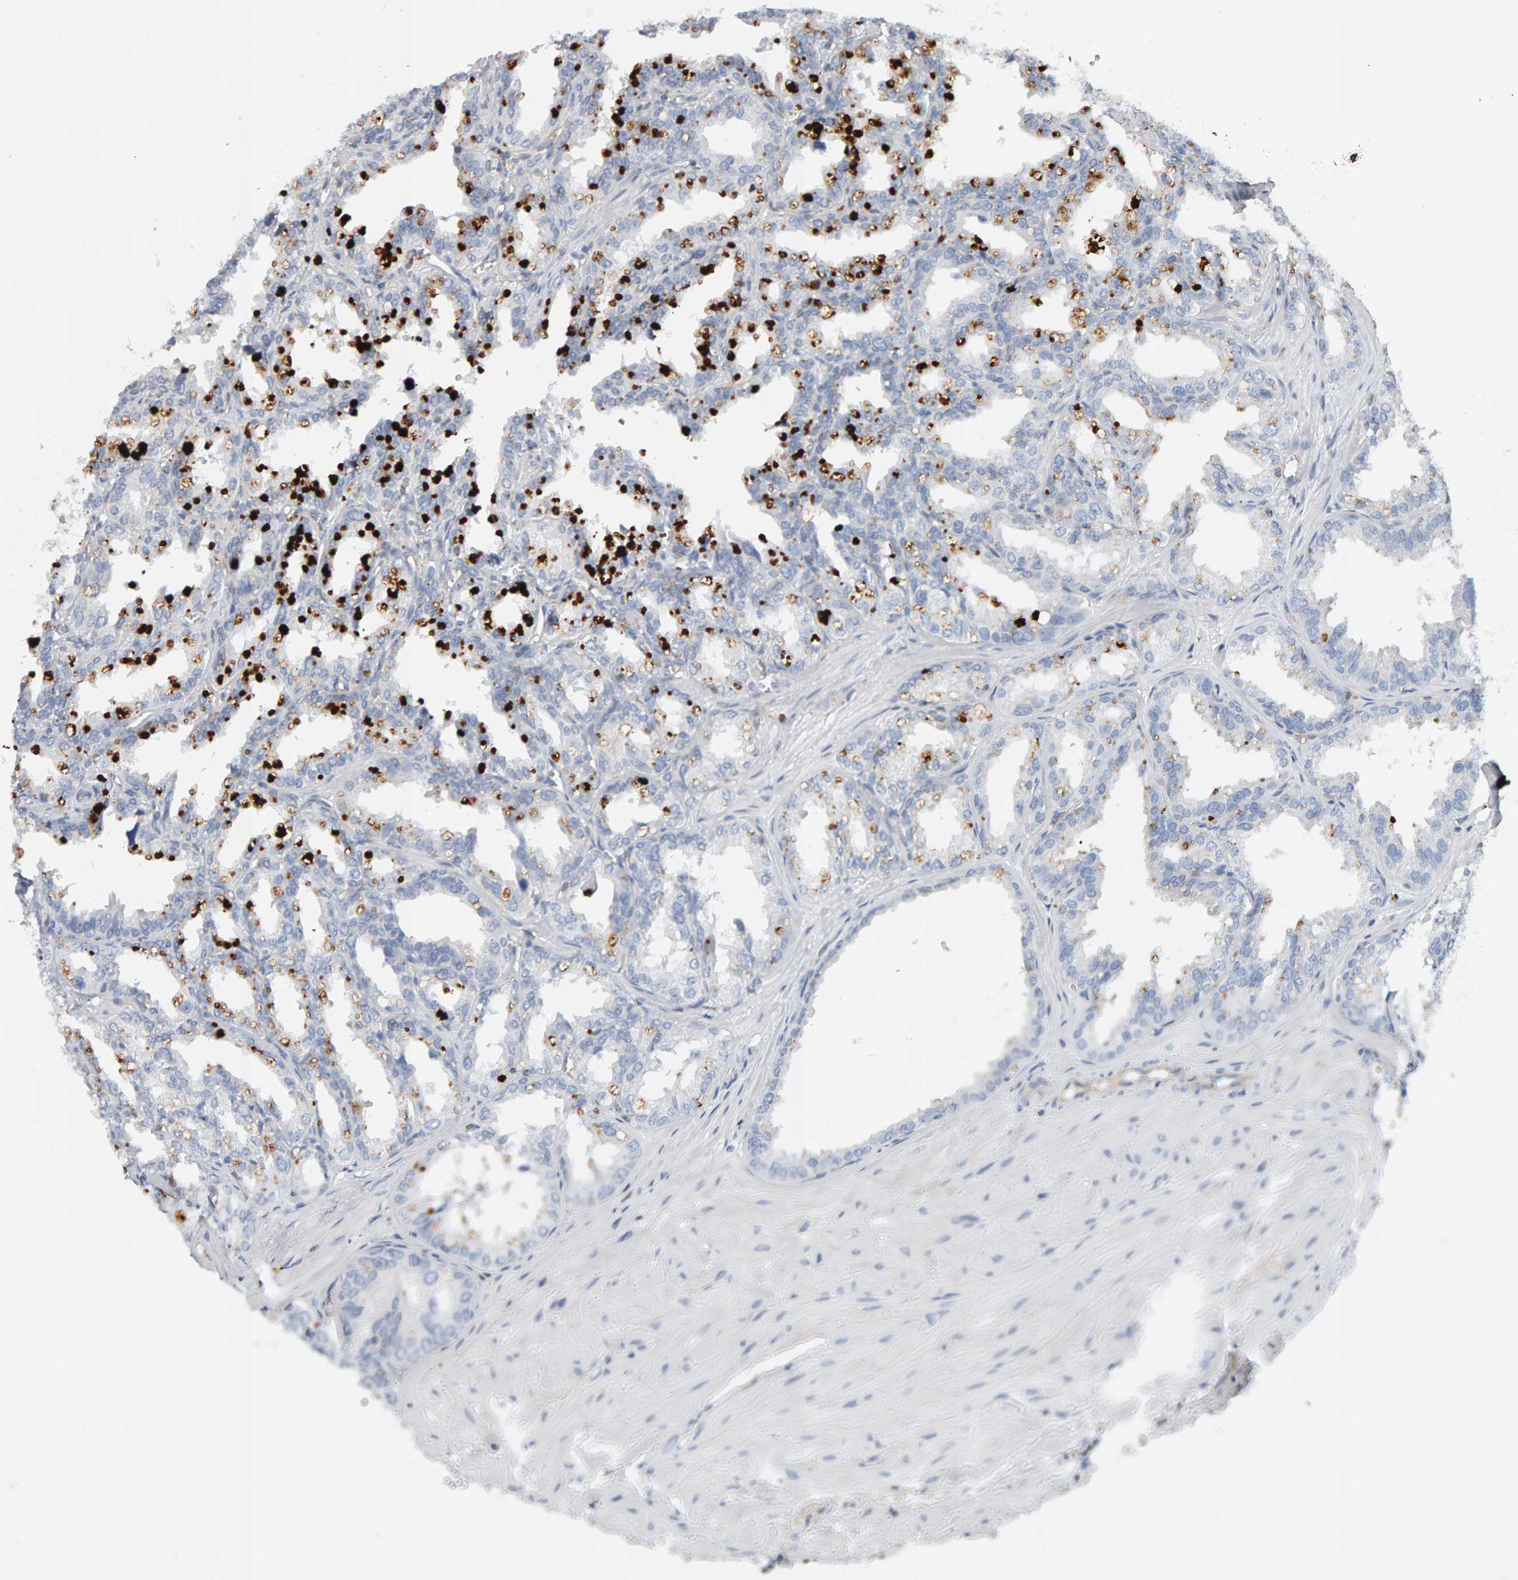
{"staining": {"intensity": "moderate", "quantity": "25%-75%", "location": "cytoplasmic/membranous"}, "tissue": "seminal vesicle", "cell_type": "Glandular cells", "image_type": "normal", "snomed": [{"axis": "morphology", "description": "Normal tissue, NOS"}, {"axis": "topography", "description": "Prostate"}, {"axis": "topography", "description": "Seminal veicle"}], "caption": "Immunohistochemical staining of benign human seminal vesicle exhibits medium levels of moderate cytoplasmic/membranous expression in approximately 25%-75% of glandular cells.", "gene": "FYN", "patient": {"sex": "male", "age": 51}}